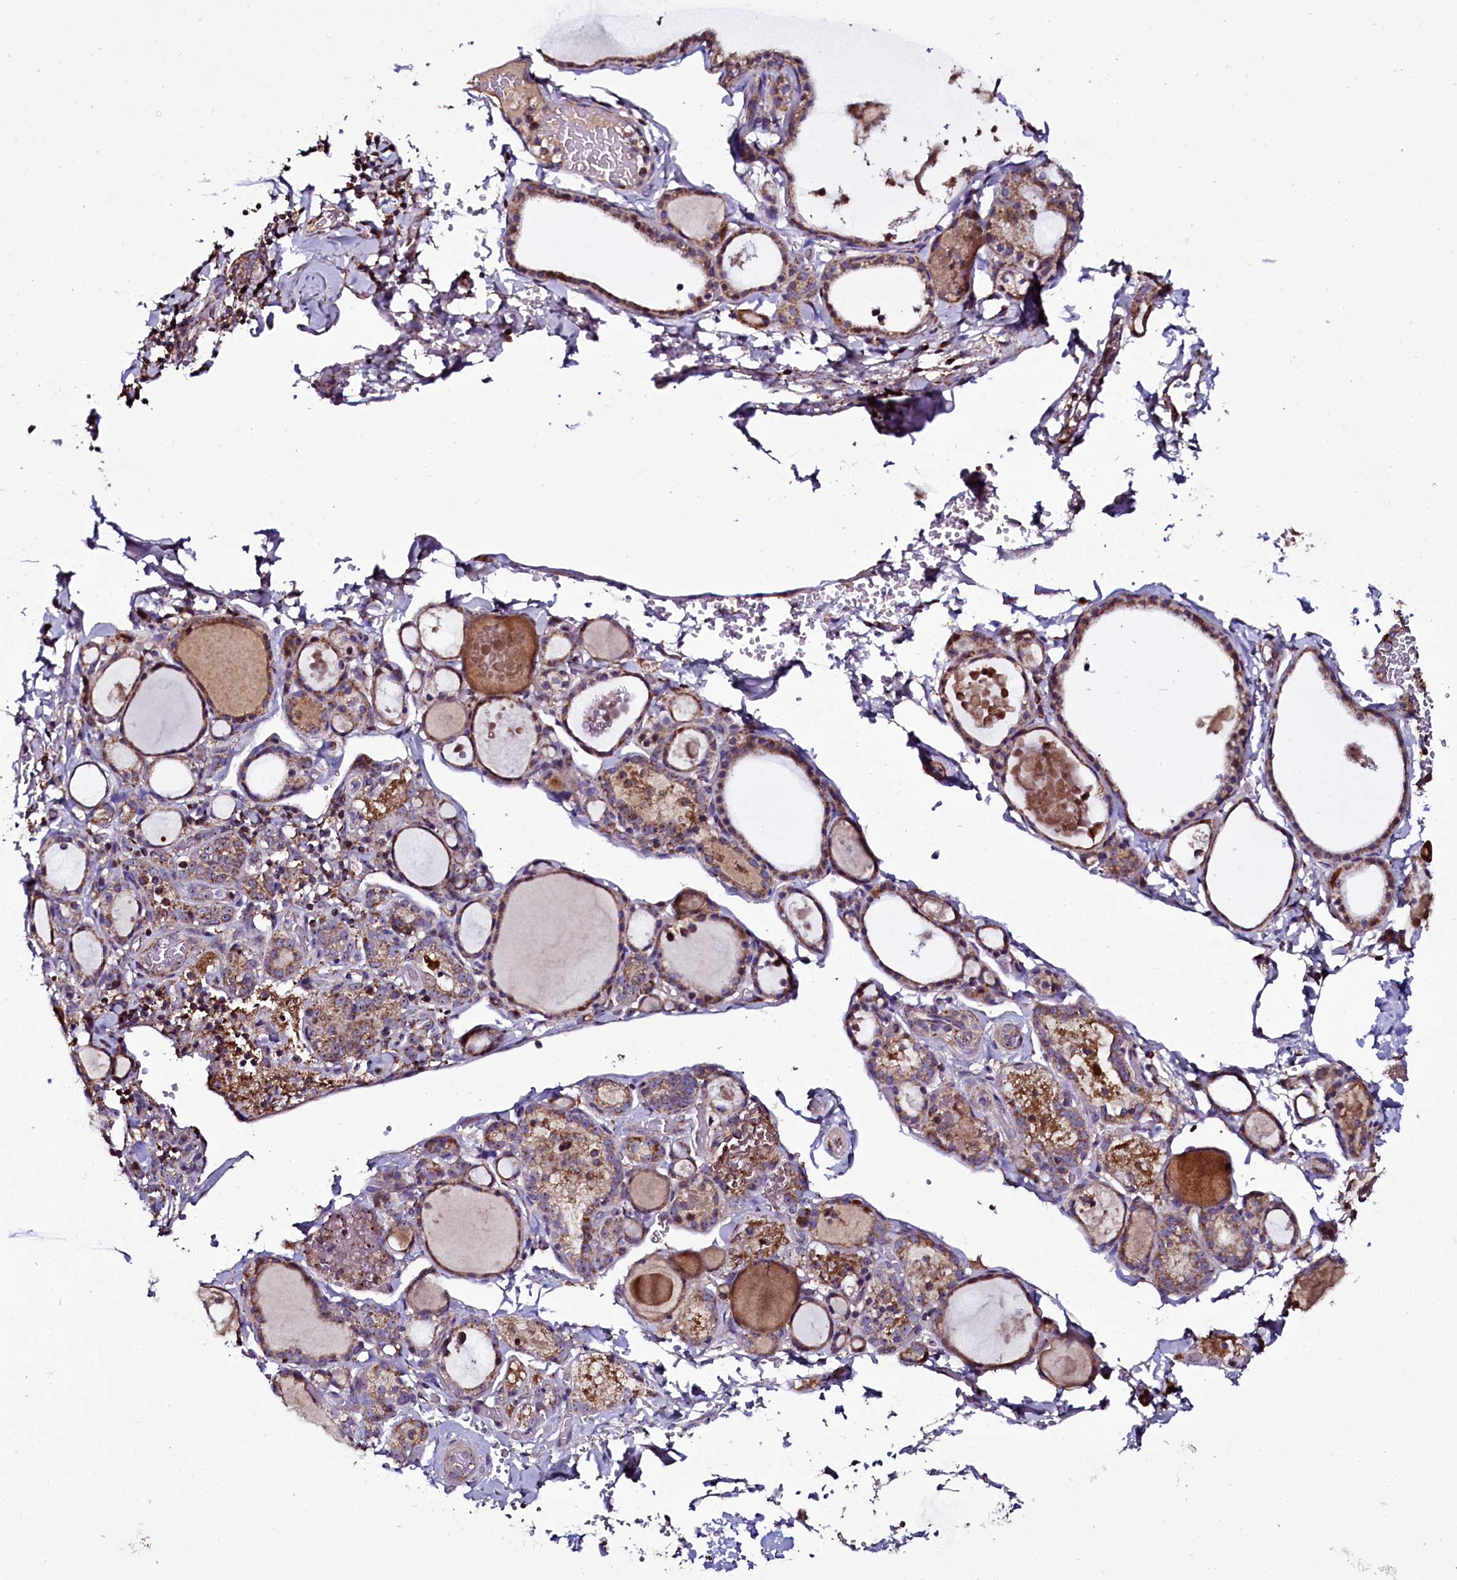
{"staining": {"intensity": "moderate", "quantity": ">75%", "location": "cytoplasmic/membranous"}, "tissue": "thyroid gland", "cell_type": "Glandular cells", "image_type": "normal", "snomed": [{"axis": "morphology", "description": "Normal tissue, NOS"}, {"axis": "topography", "description": "Thyroid gland"}], "caption": "Thyroid gland was stained to show a protein in brown. There is medium levels of moderate cytoplasmic/membranous positivity in about >75% of glandular cells. (DAB IHC with brightfield microscopy, high magnification).", "gene": "NAA80", "patient": {"sex": "male", "age": 56}}